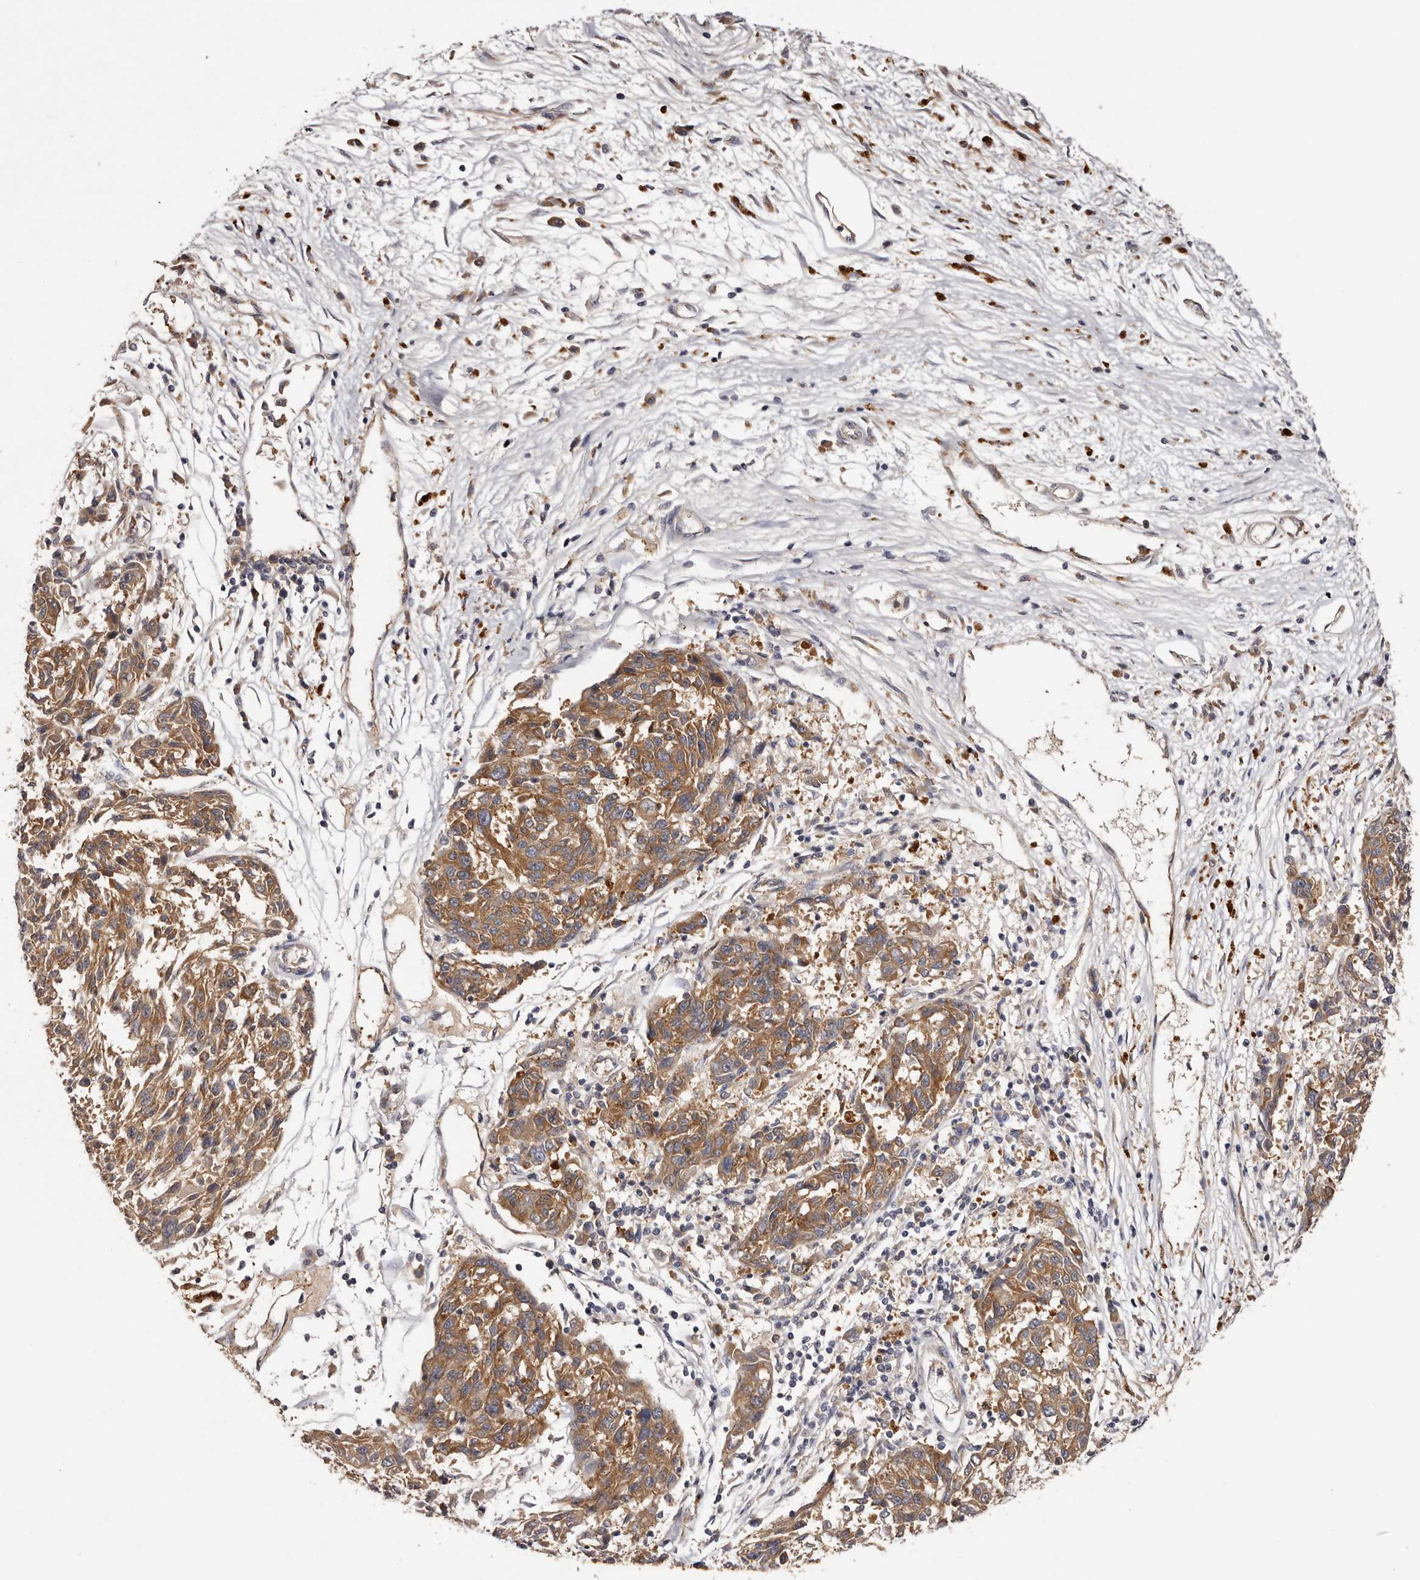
{"staining": {"intensity": "moderate", "quantity": ">75%", "location": "cytoplasmic/membranous"}, "tissue": "melanoma", "cell_type": "Tumor cells", "image_type": "cancer", "snomed": [{"axis": "morphology", "description": "Malignant melanoma, NOS"}, {"axis": "topography", "description": "Skin"}], "caption": "High-power microscopy captured an IHC micrograph of melanoma, revealing moderate cytoplasmic/membranous expression in approximately >75% of tumor cells.", "gene": "LTV1", "patient": {"sex": "male", "age": 53}}